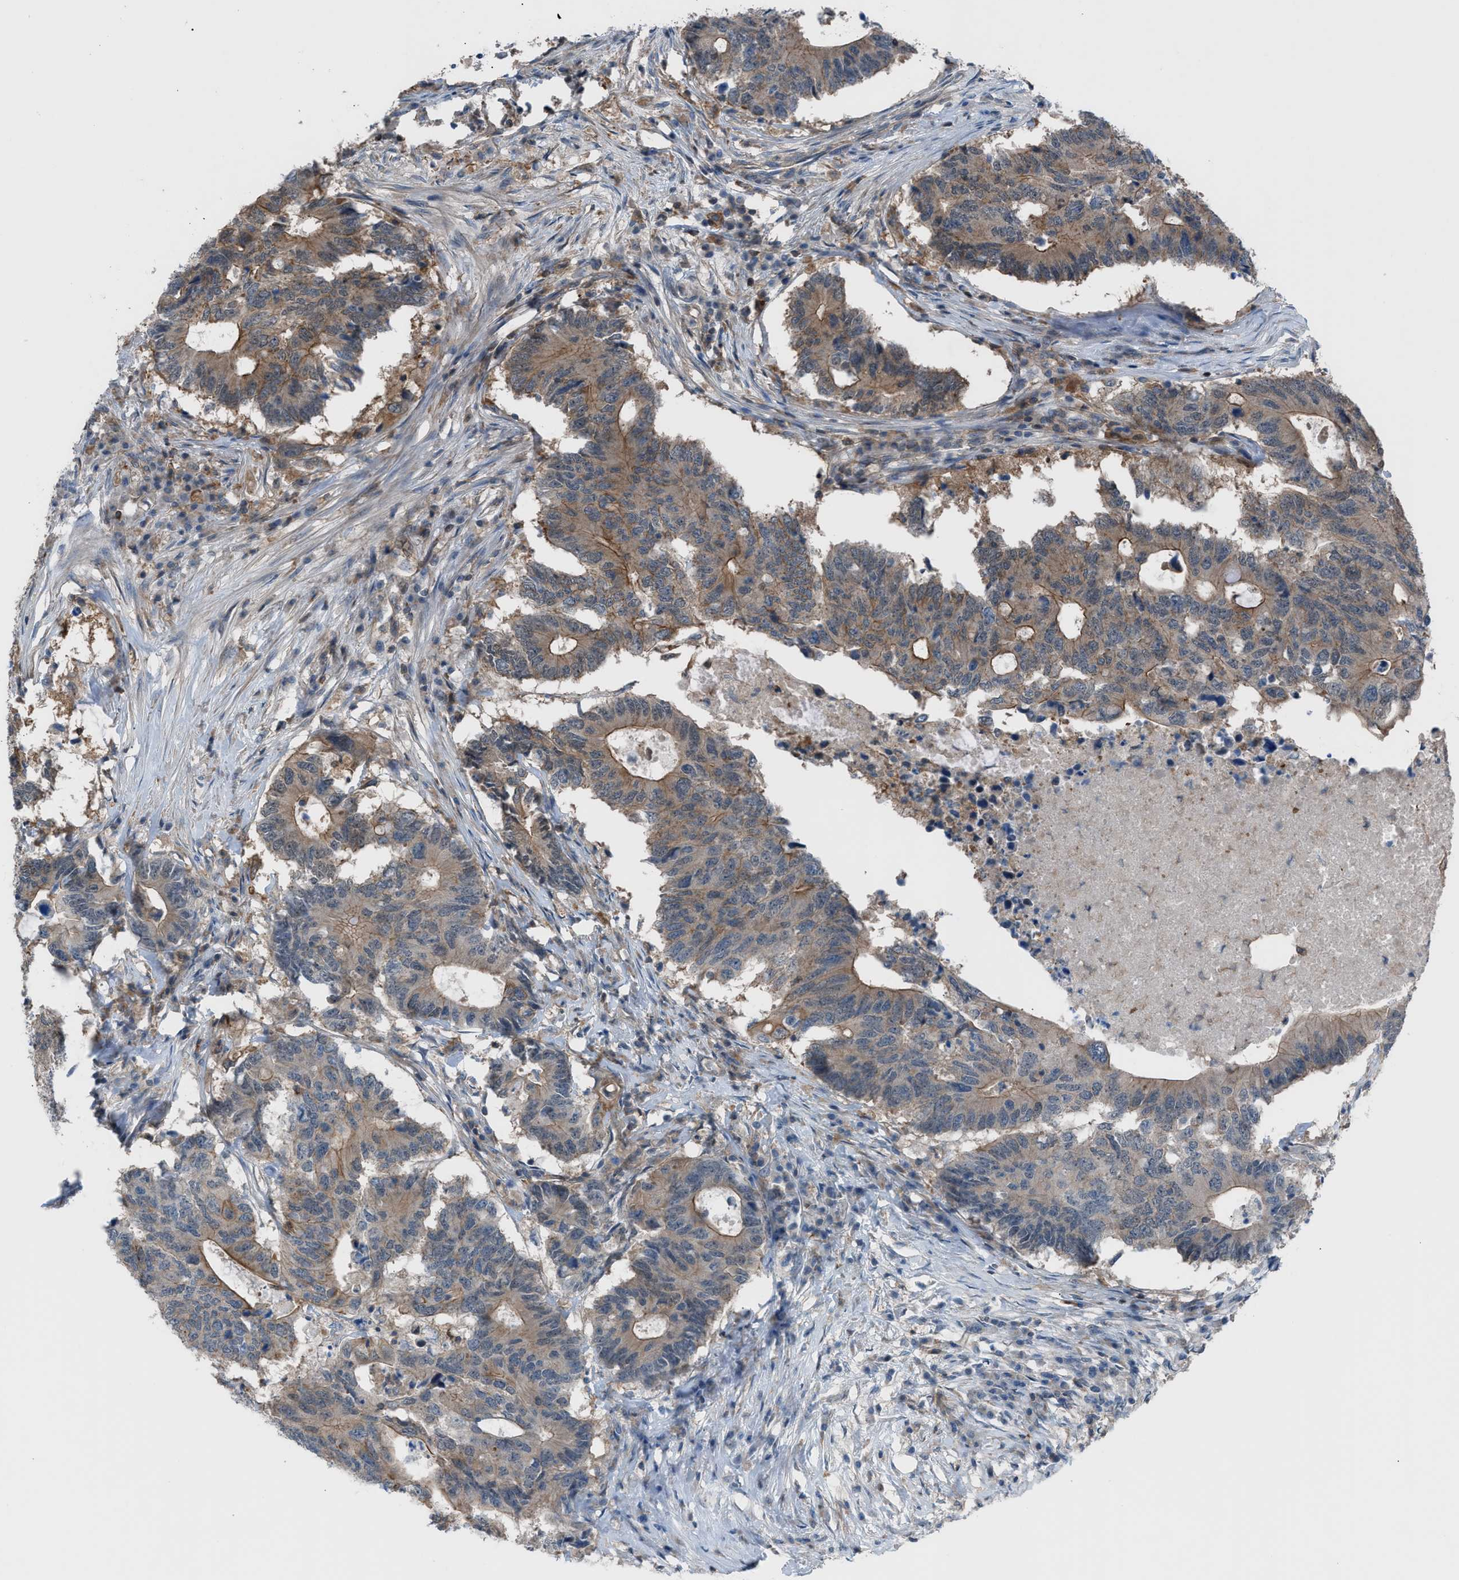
{"staining": {"intensity": "moderate", "quantity": "25%-75%", "location": "cytoplasmic/membranous"}, "tissue": "colorectal cancer", "cell_type": "Tumor cells", "image_type": "cancer", "snomed": [{"axis": "morphology", "description": "Adenocarcinoma, NOS"}, {"axis": "topography", "description": "Colon"}], "caption": "A micrograph showing moderate cytoplasmic/membranous expression in about 25%-75% of tumor cells in colorectal cancer, as visualized by brown immunohistochemical staining.", "gene": "DYRK1A", "patient": {"sex": "male", "age": 71}}